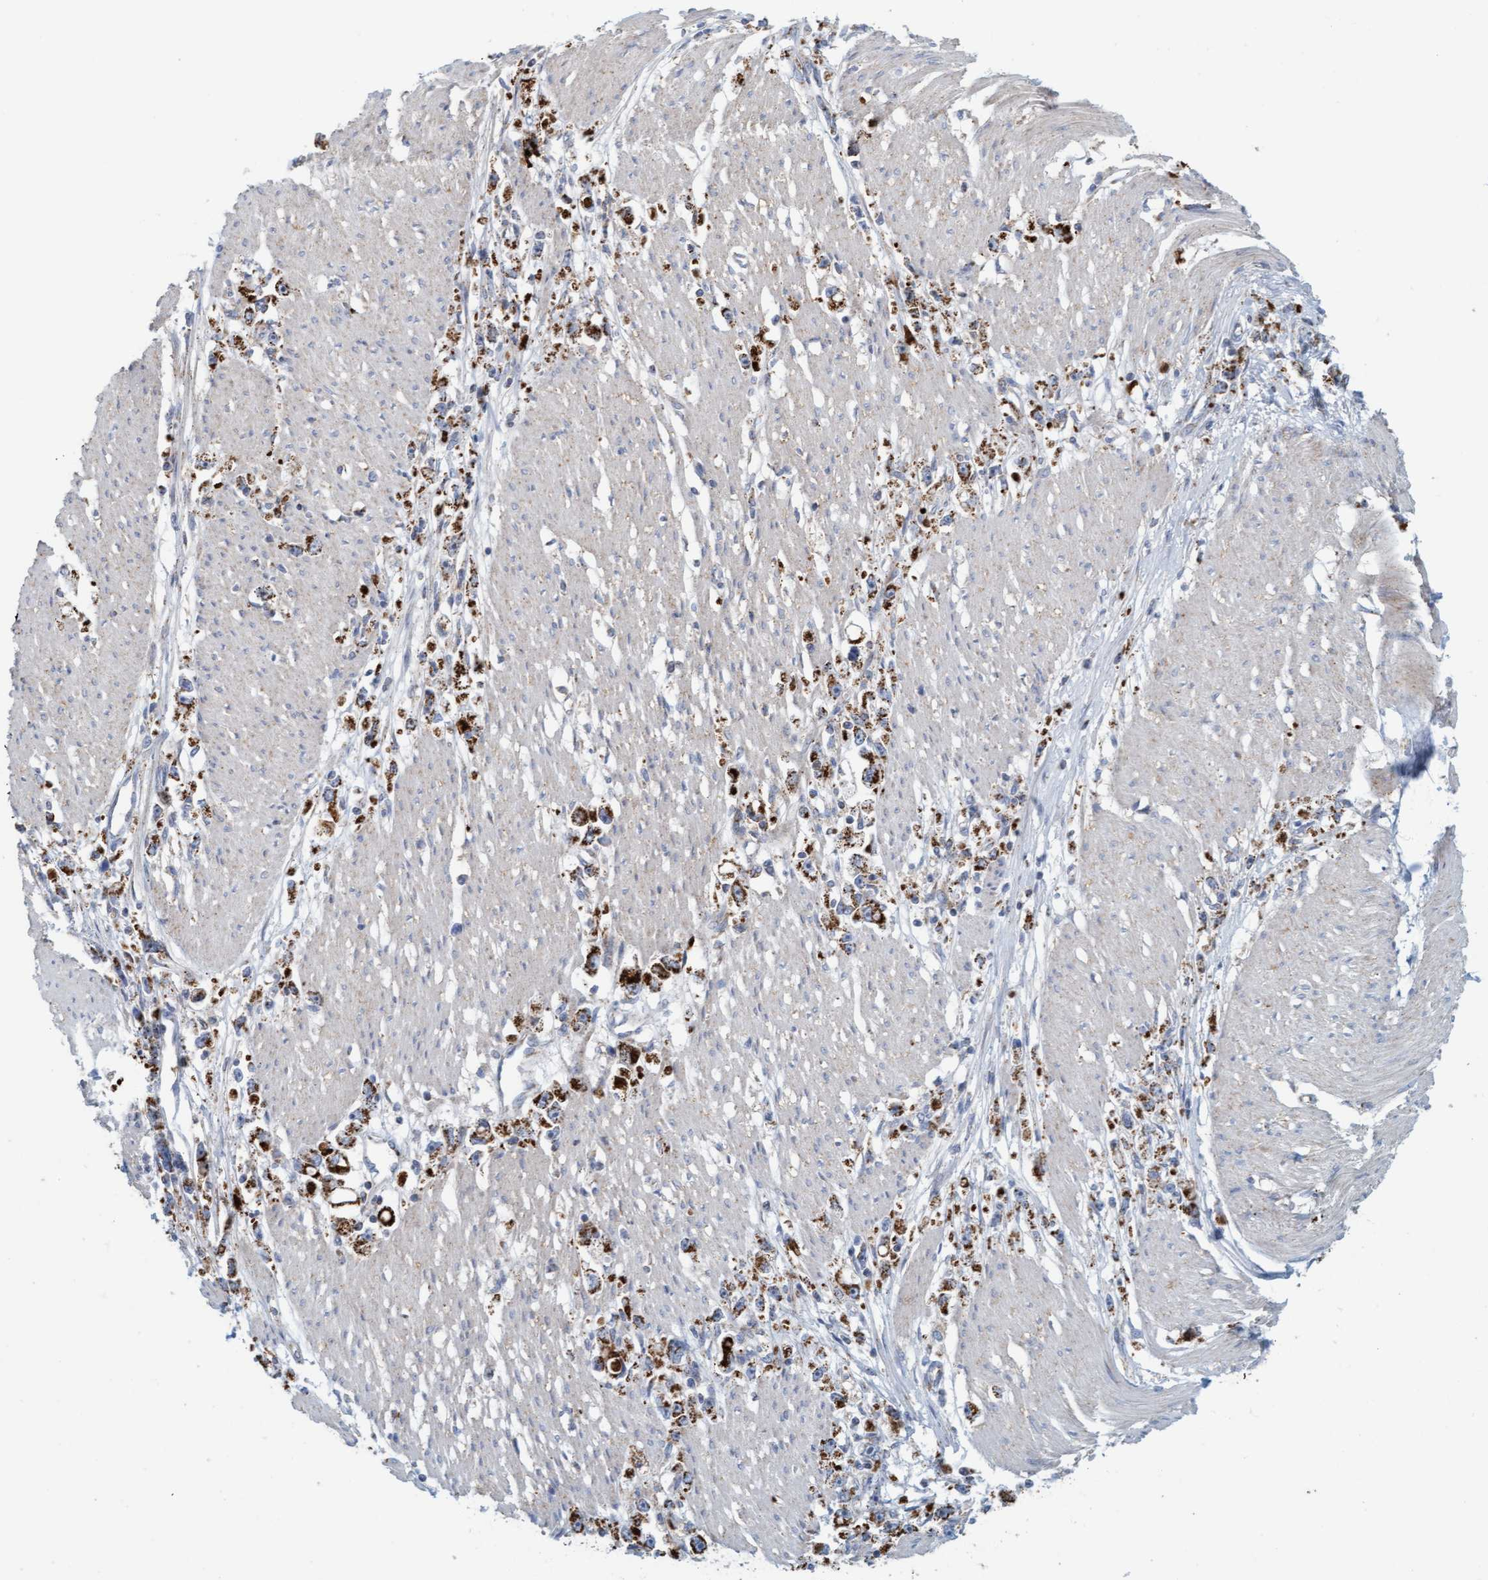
{"staining": {"intensity": "strong", "quantity": ">75%", "location": "cytoplasmic/membranous"}, "tissue": "stomach cancer", "cell_type": "Tumor cells", "image_type": "cancer", "snomed": [{"axis": "morphology", "description": "Adenocarcinoma, NOS"}, {"axis": "topography", "description": "Stomach"}], "caption": "Immunohistochemistry (IHC) (DAB (3,3'-diaminobenzidine)) staining of stomach cancer (adenocarcinoma) reveals strong cytoplasmic/membranous protein expression in about >75% of tumor cells.", "gene": "B9D1", "patient": {"sex": "female", "age": 59}}